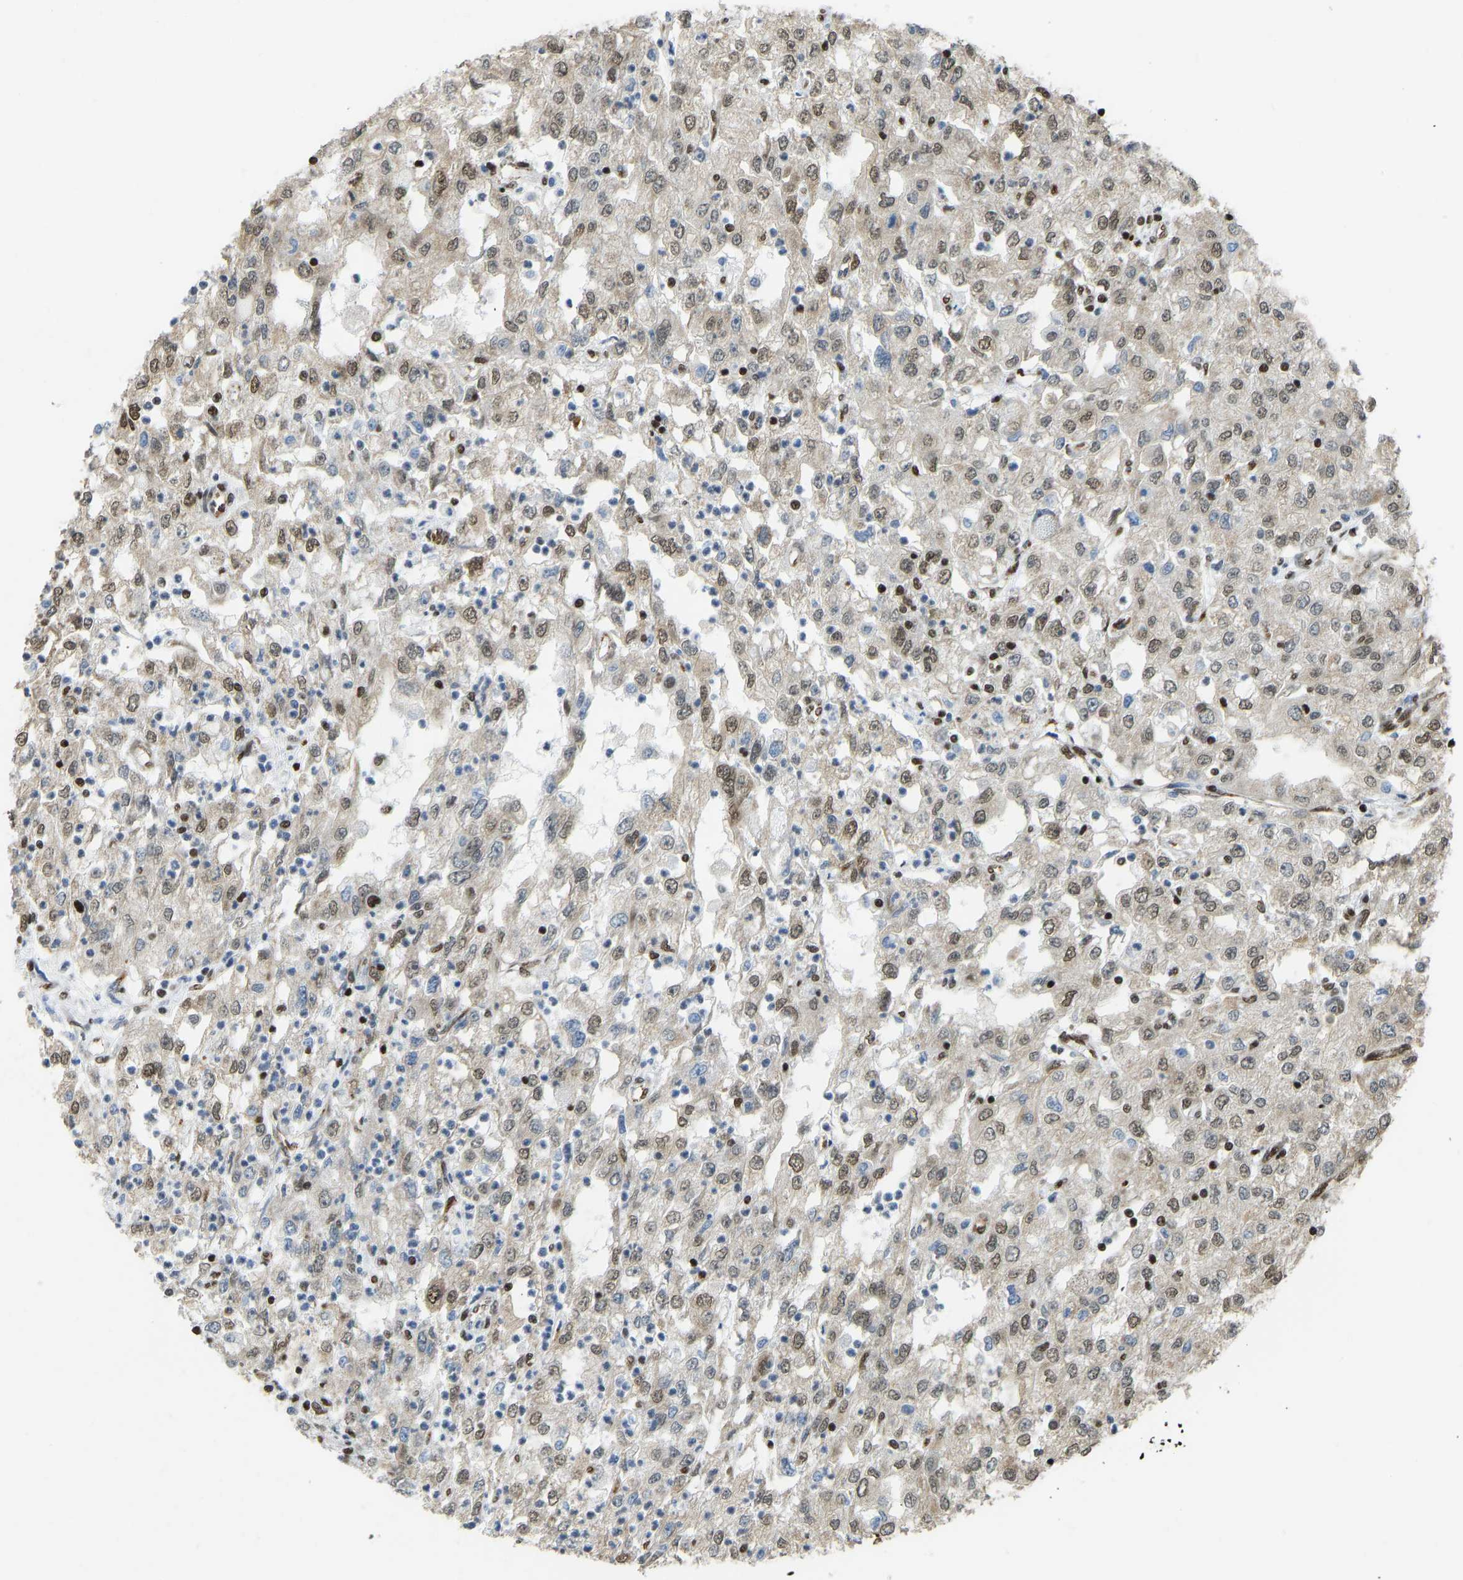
{"staining": {"intensity": "strong", "quantity": "25%-75%", "location": "nuclear"}, "tissue": "renal cancer", "cell_type": "Tumor cells", "image_type": "cancer", "snomed": [{"axis": "morphology", "description": "Adenocarcinoma, NOS"}, {"axis": "topography", "description": "Kidney"}], "caption": "Protein analysis of renal cancer (adenocarcinoma) tissue reveals strong nuclear staining in approximately 25%-75% of tumor cells.", "gene": "ZSCAN20", "patient": {"sex": "female", "age": 54}}